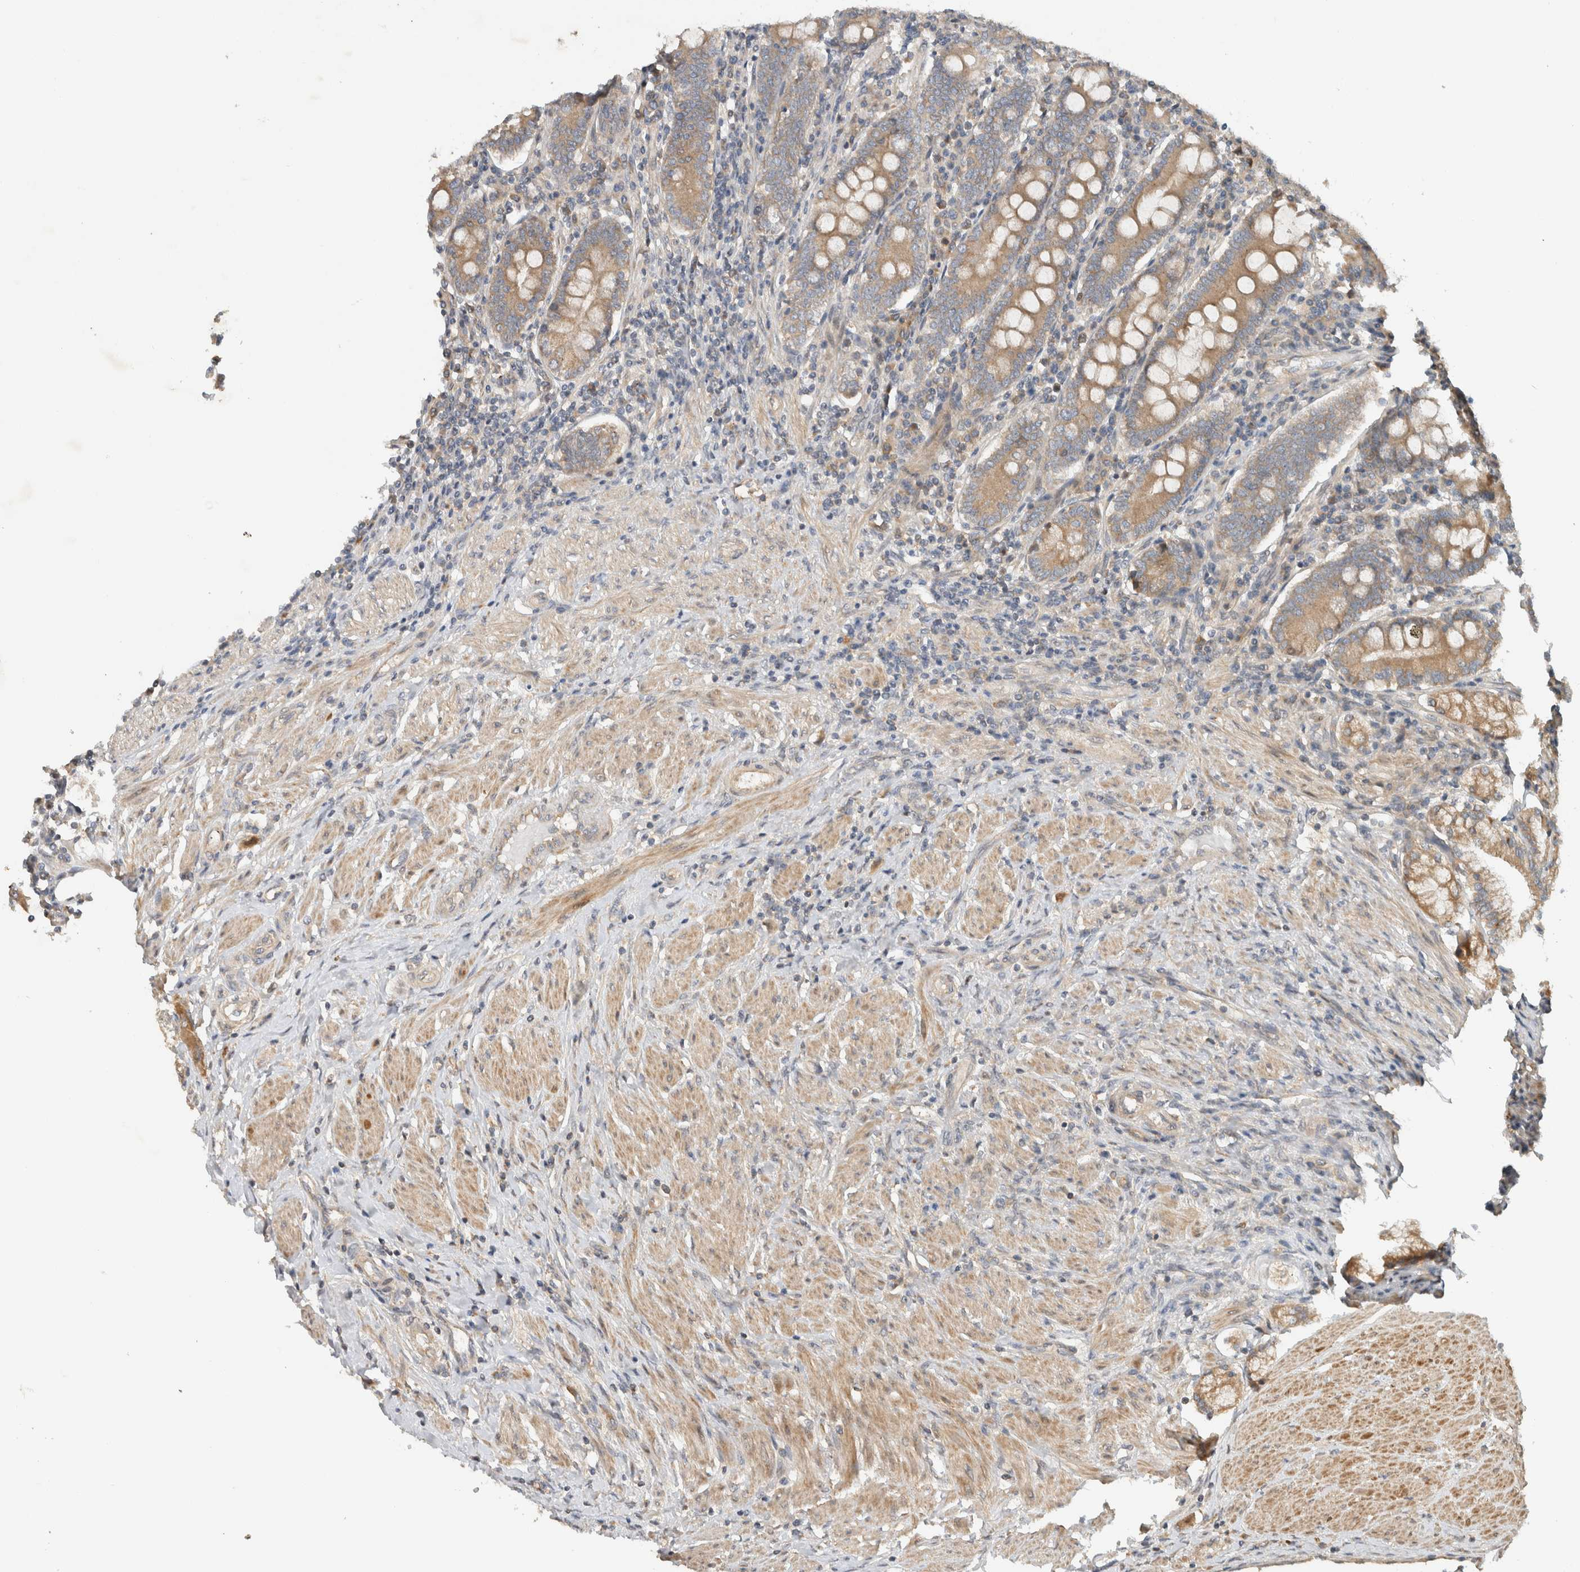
{"staining": {"intensity": "strong", "quantity": ">75%", "location": "cytoplasmic/membranous"}, "tissue": "duodenum", "cell_type": "Glandular cells", "image_type": "normal", "snomed": [{"axis": "morphology", "description": "Normal tissue, NOS"}, {"axis": "morphology", "description": "Adenocarcinoma, NOS"}, {"axis": "topography", "description": "Pancreas"}, {"axis": "topography", "description": "Duodenum"}], "caption": "DAB (3,3'-diaminobenzidine) immunohistochemical staining of unremarkable human duodenum displays strong cytoplasmic/membranous protein staining in about >75% of glandular cells.", "gene": "ARMC9", "patient": {"sex": "male", "age": 50}}